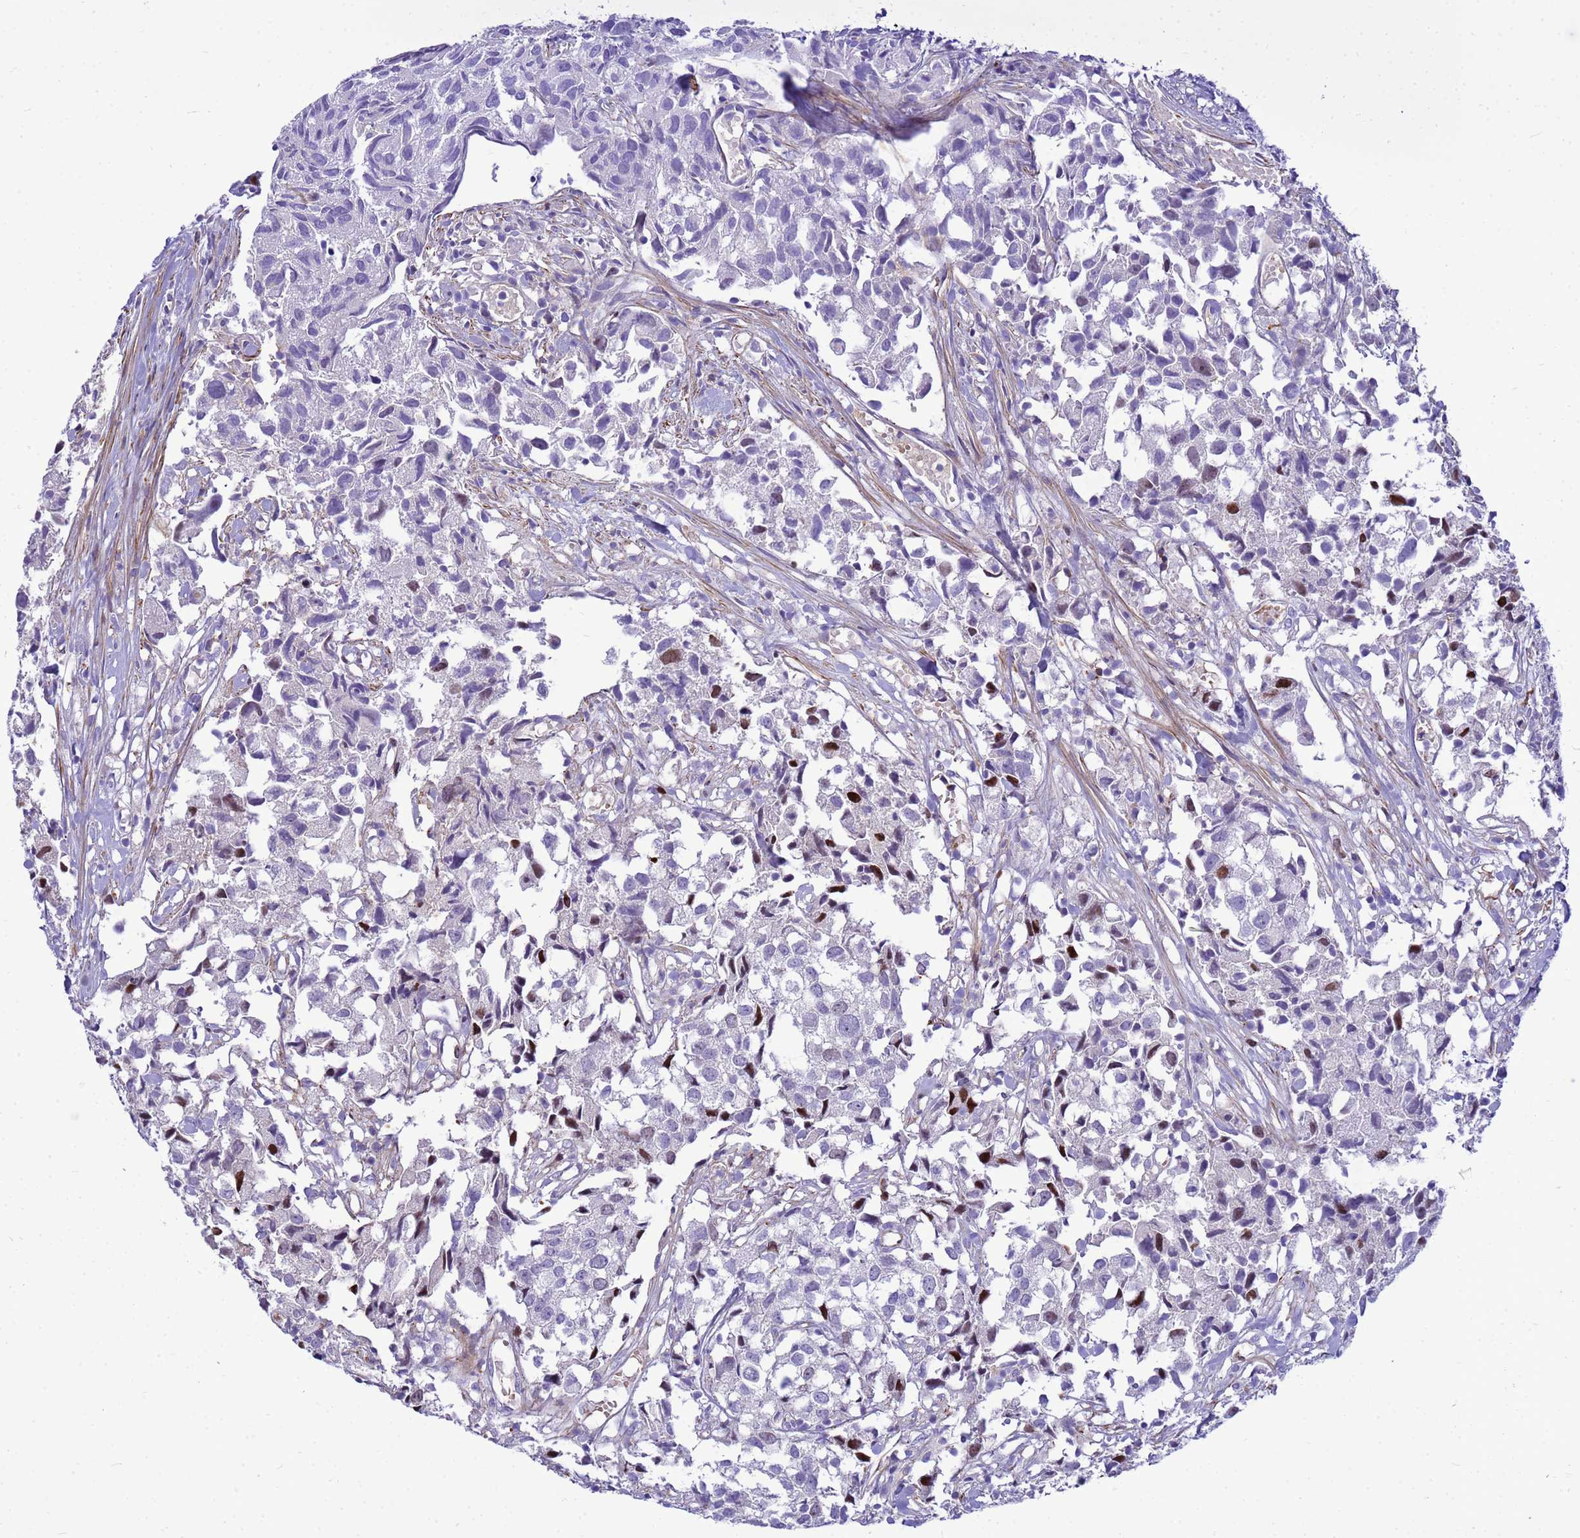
{"staining": {"intensity": "negative", "quantity": "none", "location": "none"}, "tissue": "urothelial cancer", "cell_type": "Tumor cells", "image_type": "cancer", "snomed": [{"axis": "morphology", "description": "Urothelial carcinoma, High grade"}, {"axis": "topography", "description": "Urinary bladder"}], "caption": "Immunohistochemical staining of urothelial carcinoma (high-grade) reveals no significant staining in tumor cells.", "gene": "ADAMTS7", "patient": {"sex": "female", "age": 75}}